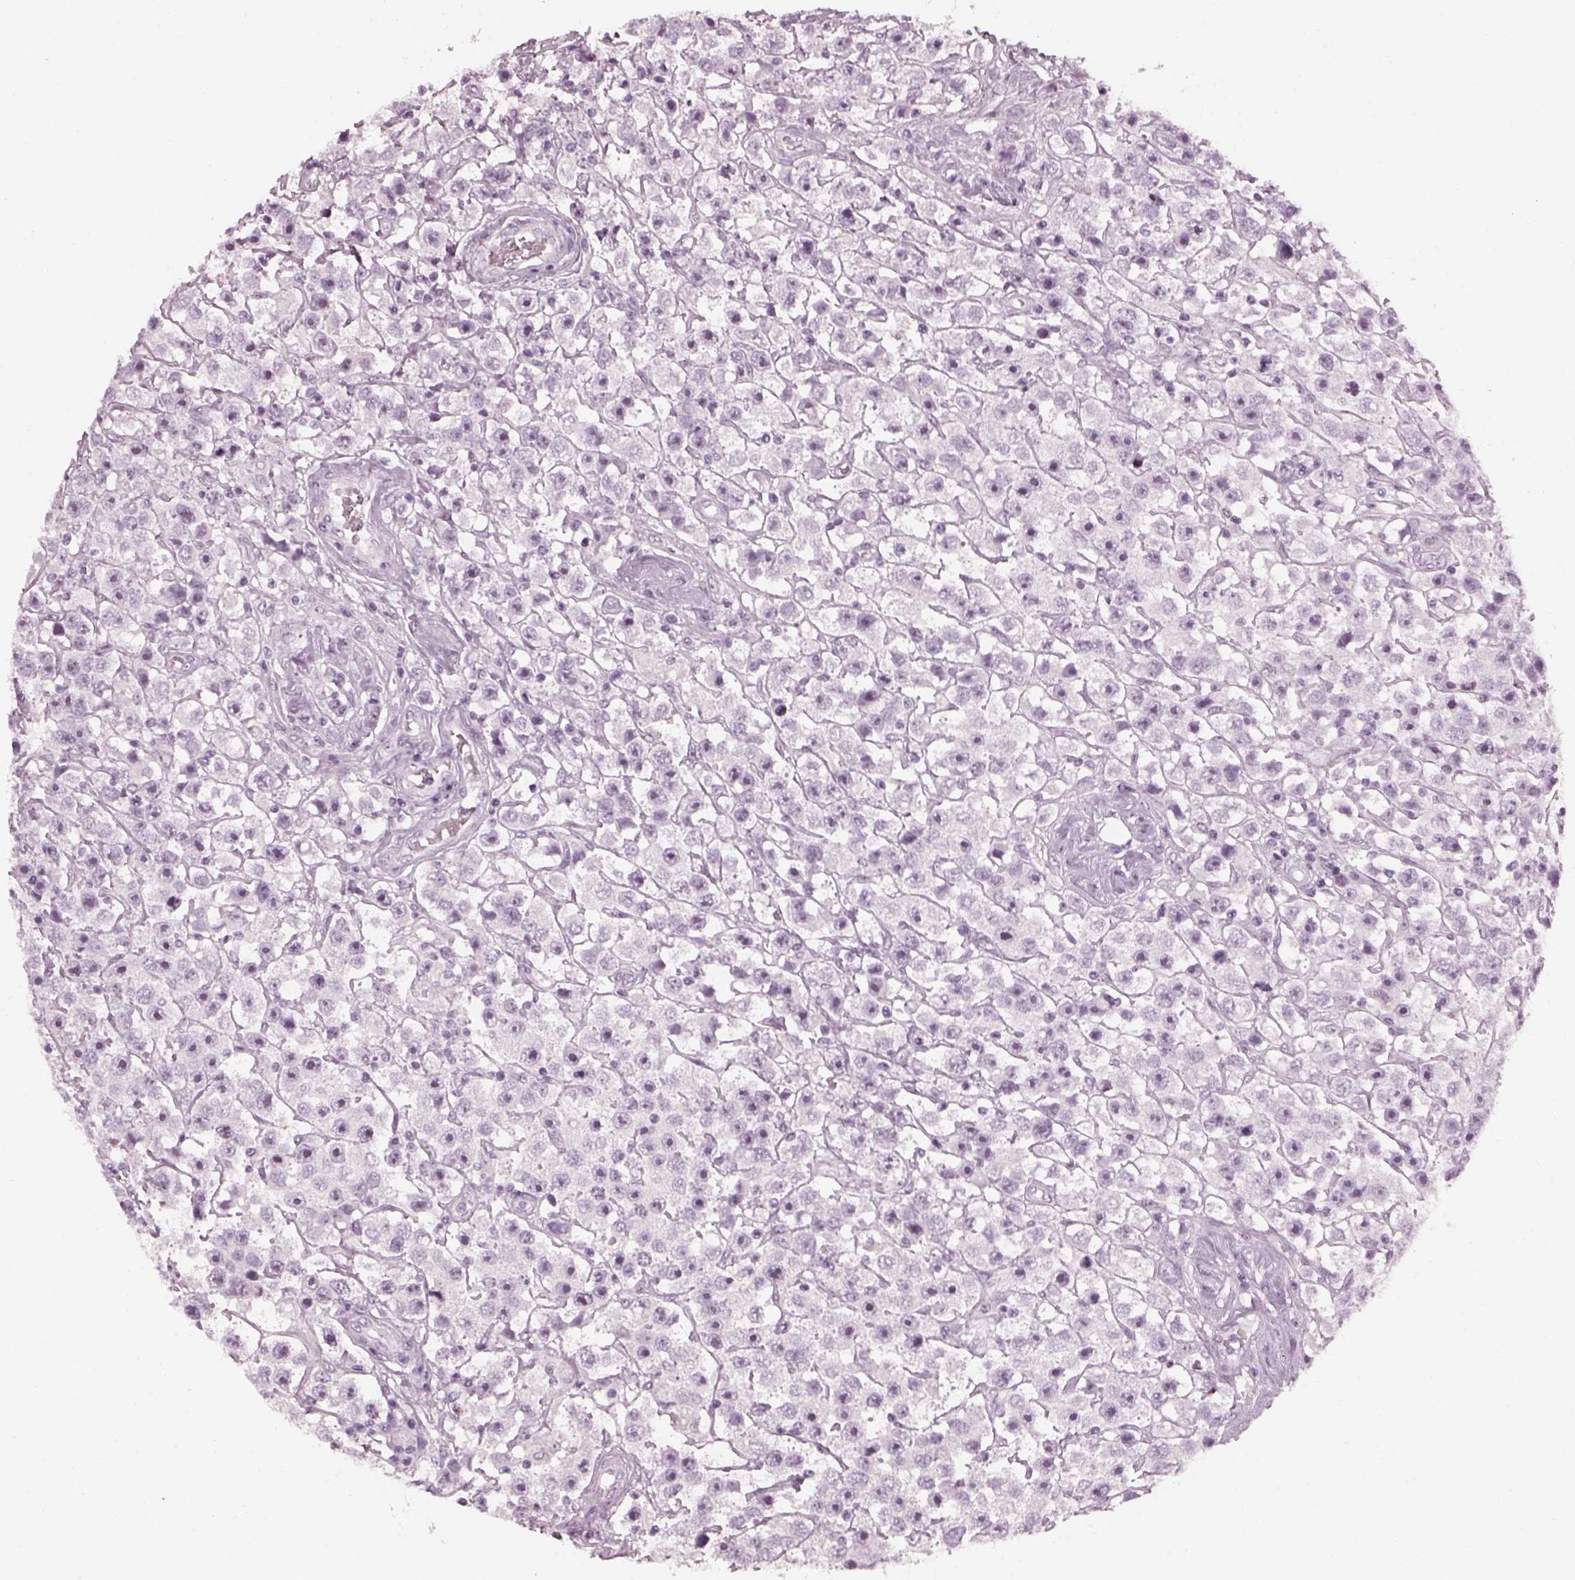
{"staining": {"intensity": "negative", "quantity": "none", "location": "none"}, "tissue": "testis cancer", "cell_type": "Tumor cells", "image_type": "cancer", "snomed": [{"axis": "morphology", "description": "Seminoma, NOS"}, {"axis": "topography", "description": "Testis"}], "caption": "Tumor cells show no significant protein positivity in testis seminoma.", "gene": "ADGRG2", "patient": {"sex": "male", "age": 45}}